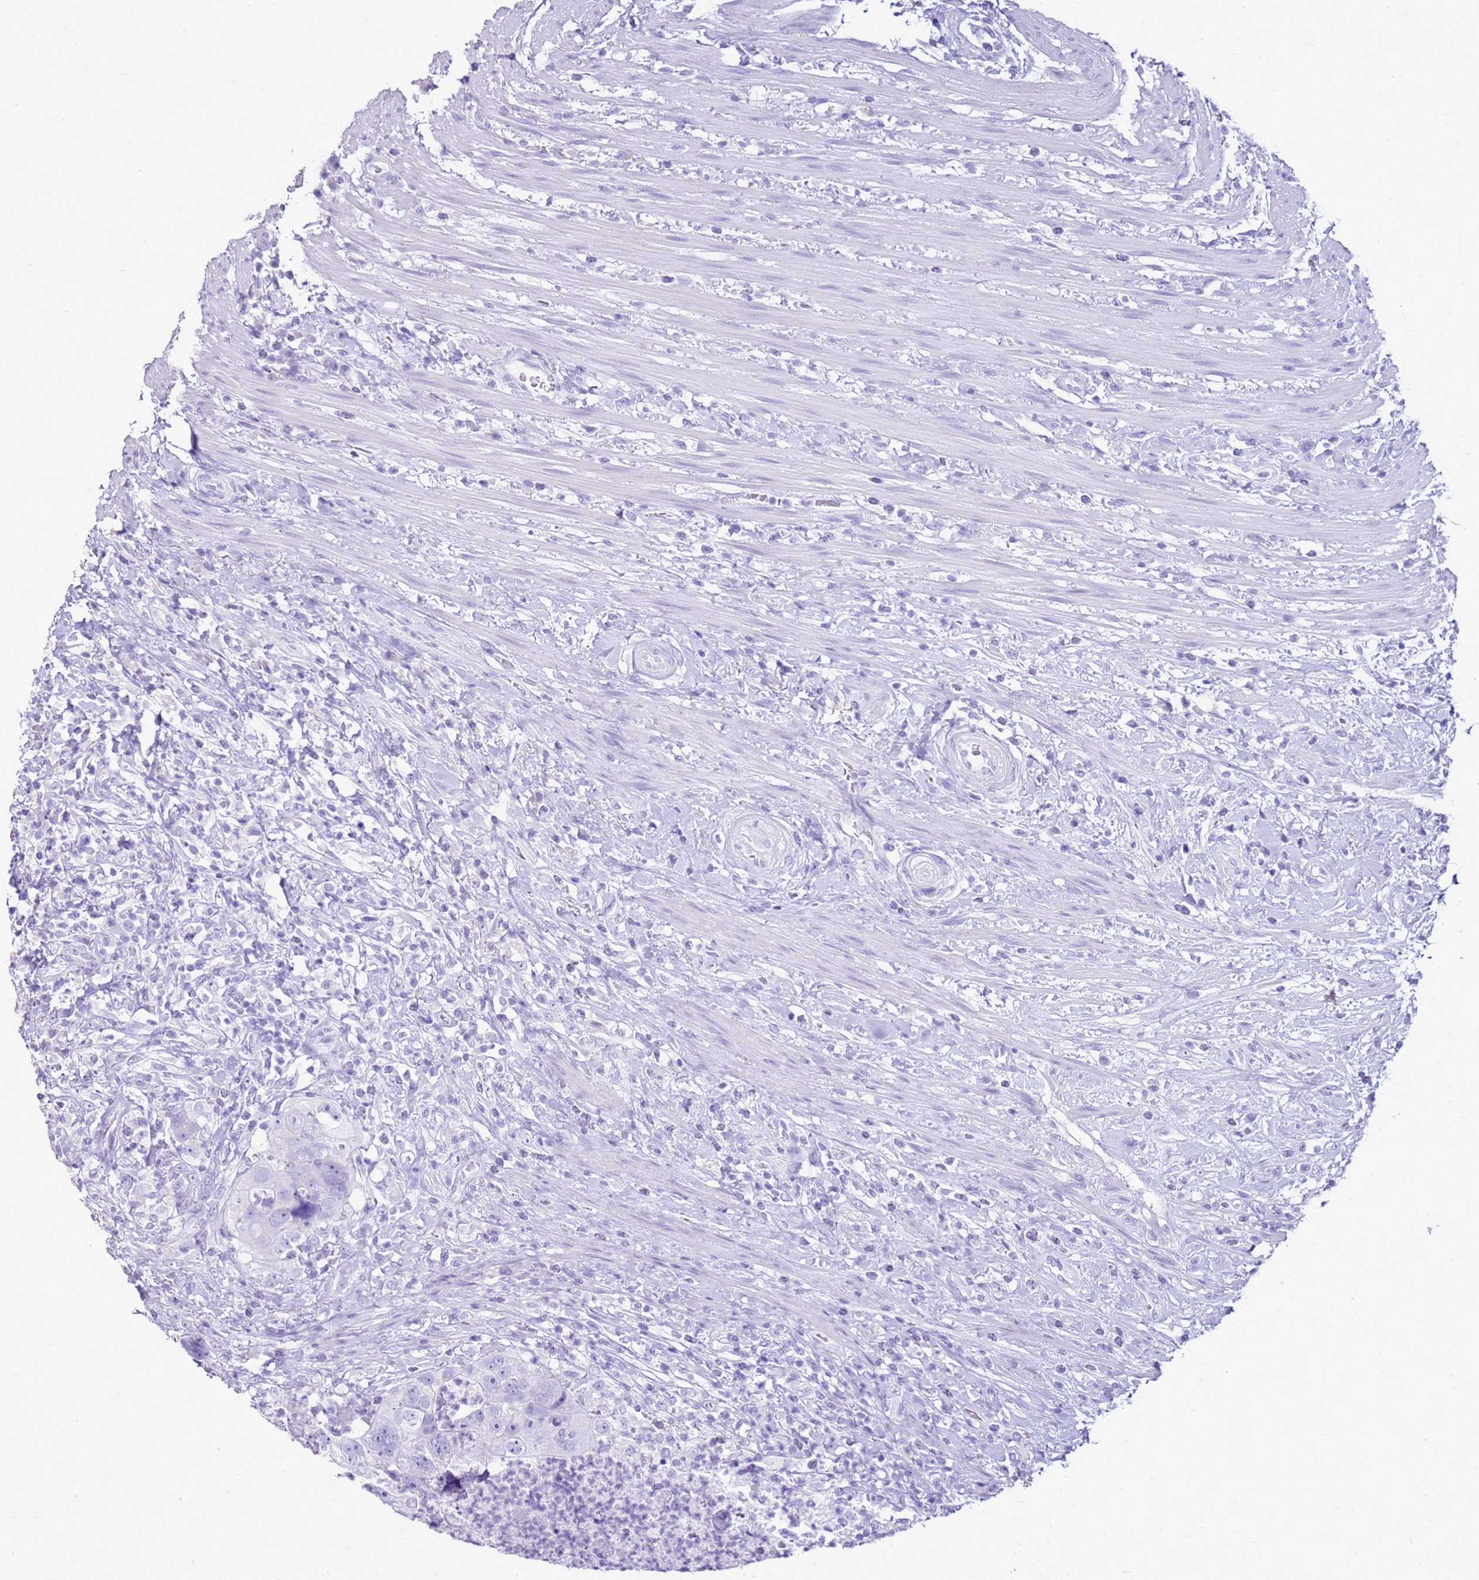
{"staining": {"intensity": "negative", "quantity": "none", "location": "none"}, "tissue": "colorectal cancer", "cell_type": "Tumor cells", "image_type": "cancer", "snomed": [{"axis": "morphology", "description": "Adenocarcinoma, NOS"}, {"axis": "topography", "description": "Rectum"}], "caption": "Colorectal cancer stained for a protein using immunohistochemistry displays no expression tumor cells.", "gene": "CA8", "patient": {"sex": "male", "age": 59}}